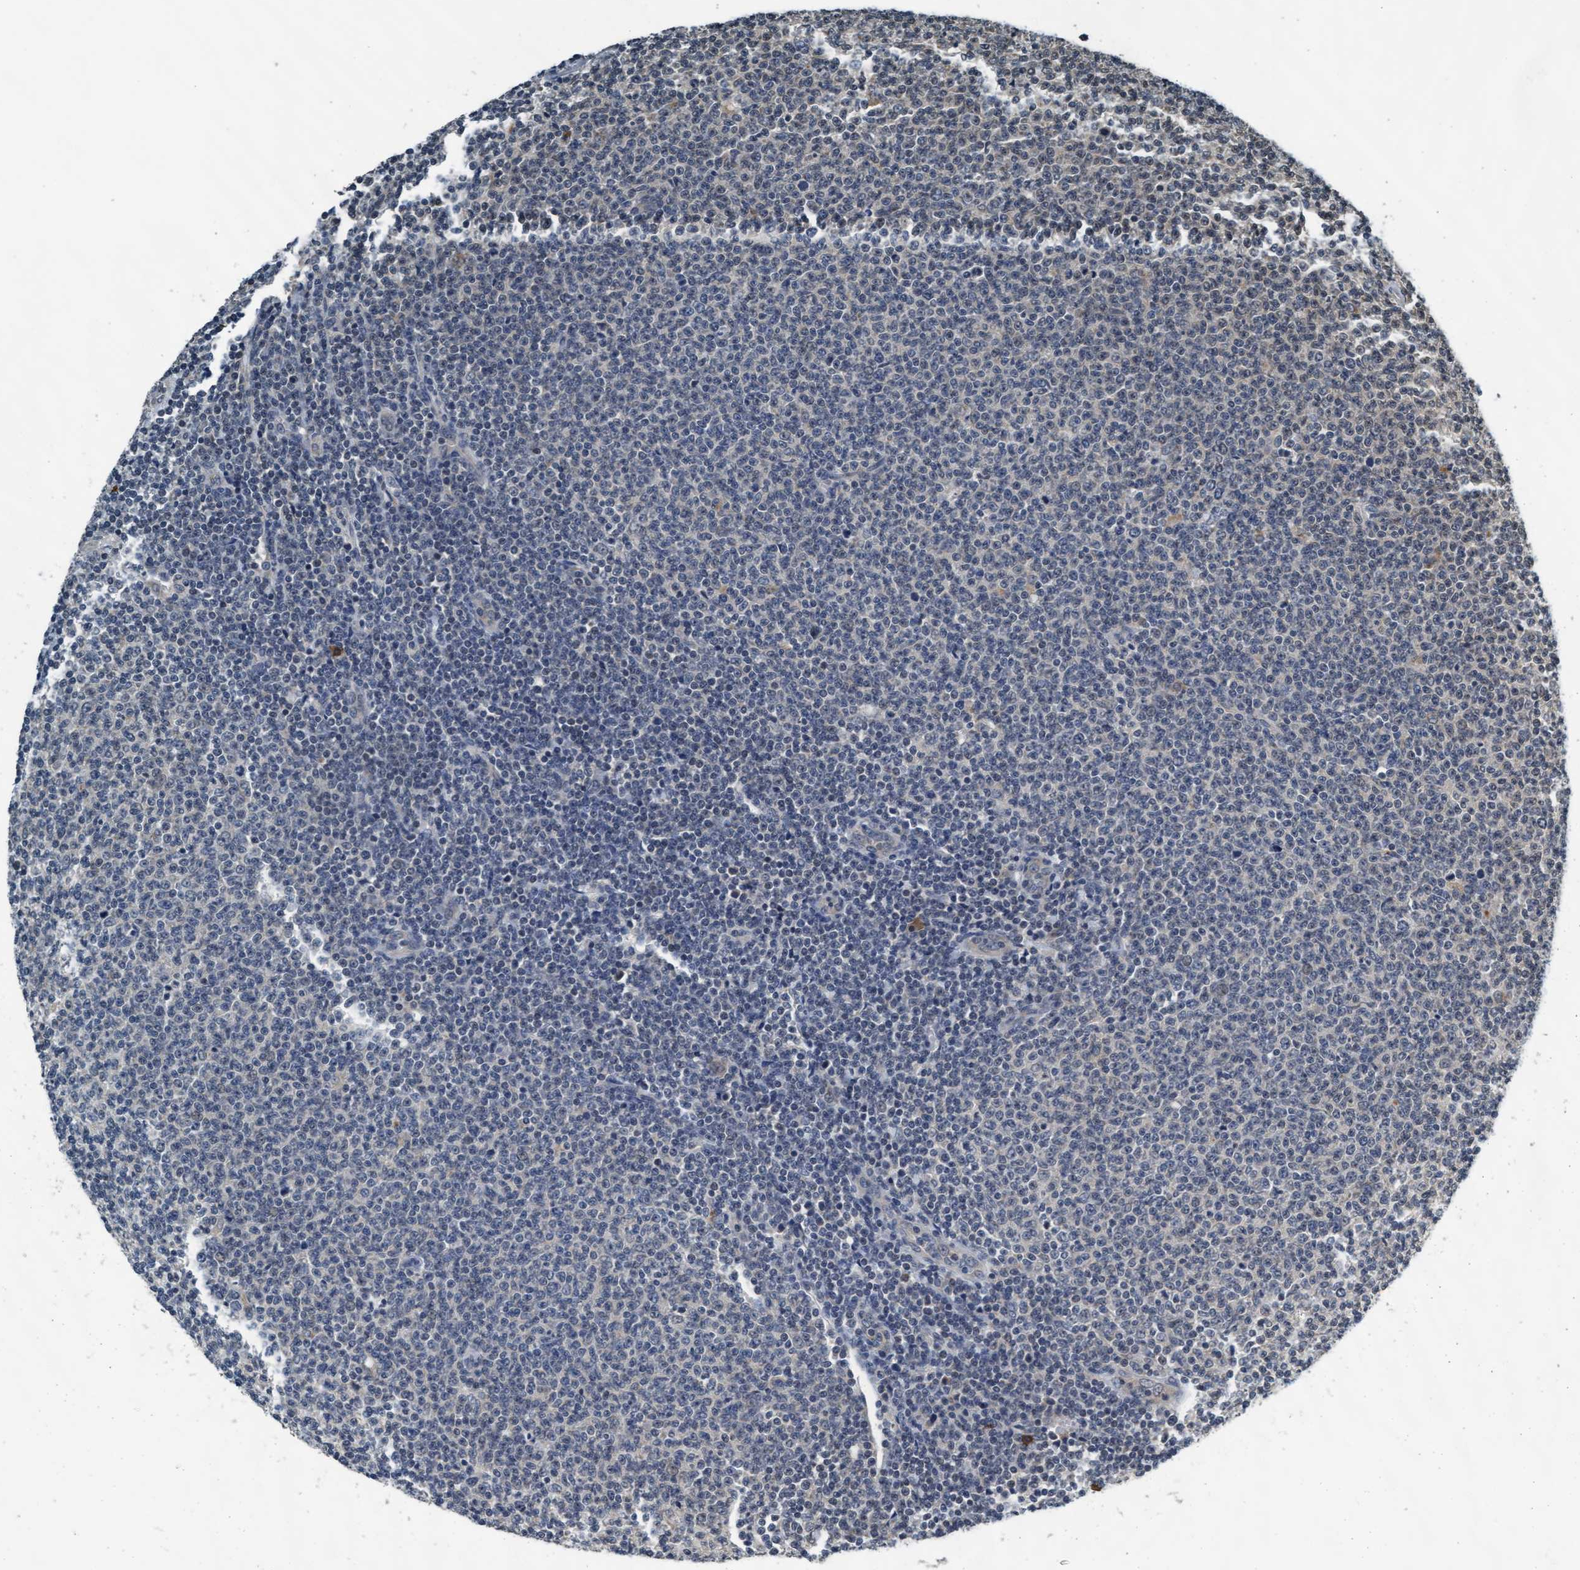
{"staining": {"intensity": "negative", "quantity": "none", "location": "none"}, "tissue": "lymphoma", "cell_type": "Tumor cells", "image_type": "cancer", "snomed": [{"axis": "morphology", "description": "Malignant lymphoma, non-Hodgkin's type, Low grade"}, {"axis": "topography", "description": "Lymph node"}], "caption": "Immunohistochemistry image of neoplastic tissue: human lymphoma stained with DAB (3,3'-diaminobenzidine) reveals no significant protein positivity in tumor cells.", "gene": "WASF1", "patient": {"sex": "male", "age": 66}}